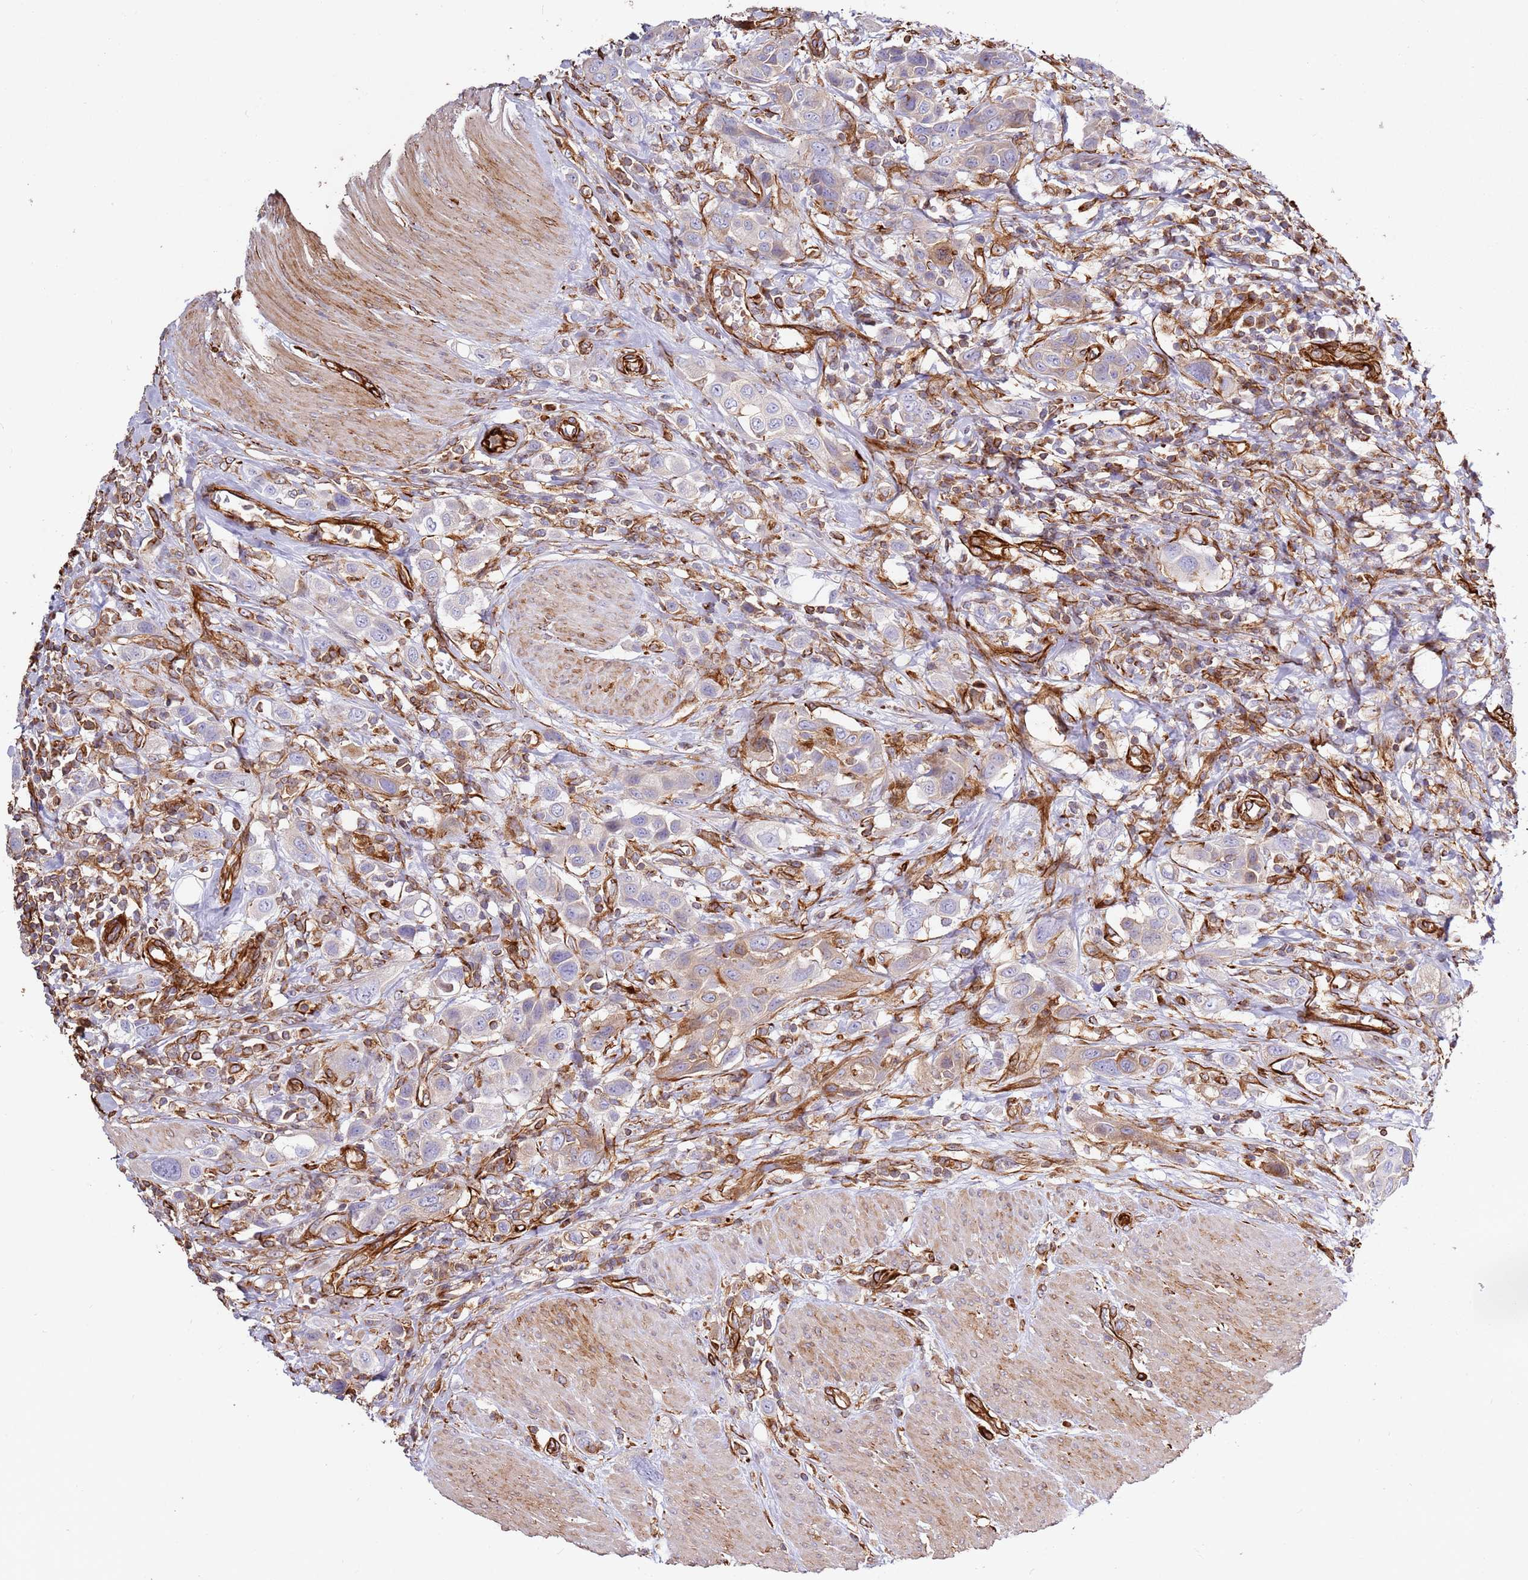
{"staining": {"intensity": "weak", "quantity": "<25%", "location": "cytoplasmic/membranous"}, "tissue": "urothelial cancer", "cell_type": "Tumor cells", "image_type": "cancer", "snomed": [{"axis": "morphology", "description": "Urothelial carcinoma, High grade"}, {"axis": "topography", "description": "Urinary bladder"}], "caption": "Photomicrograph shows no significant protein positivity in tumor cells of high-grade urothelial carcinoma. (Brightfield microscopy of DAB (3,3'-diaminobenzidine) immunohistochemistry (IHC) at high magnification).", "gene": "MRGPRE", "patient": {"sex": "male", "age": 50}}